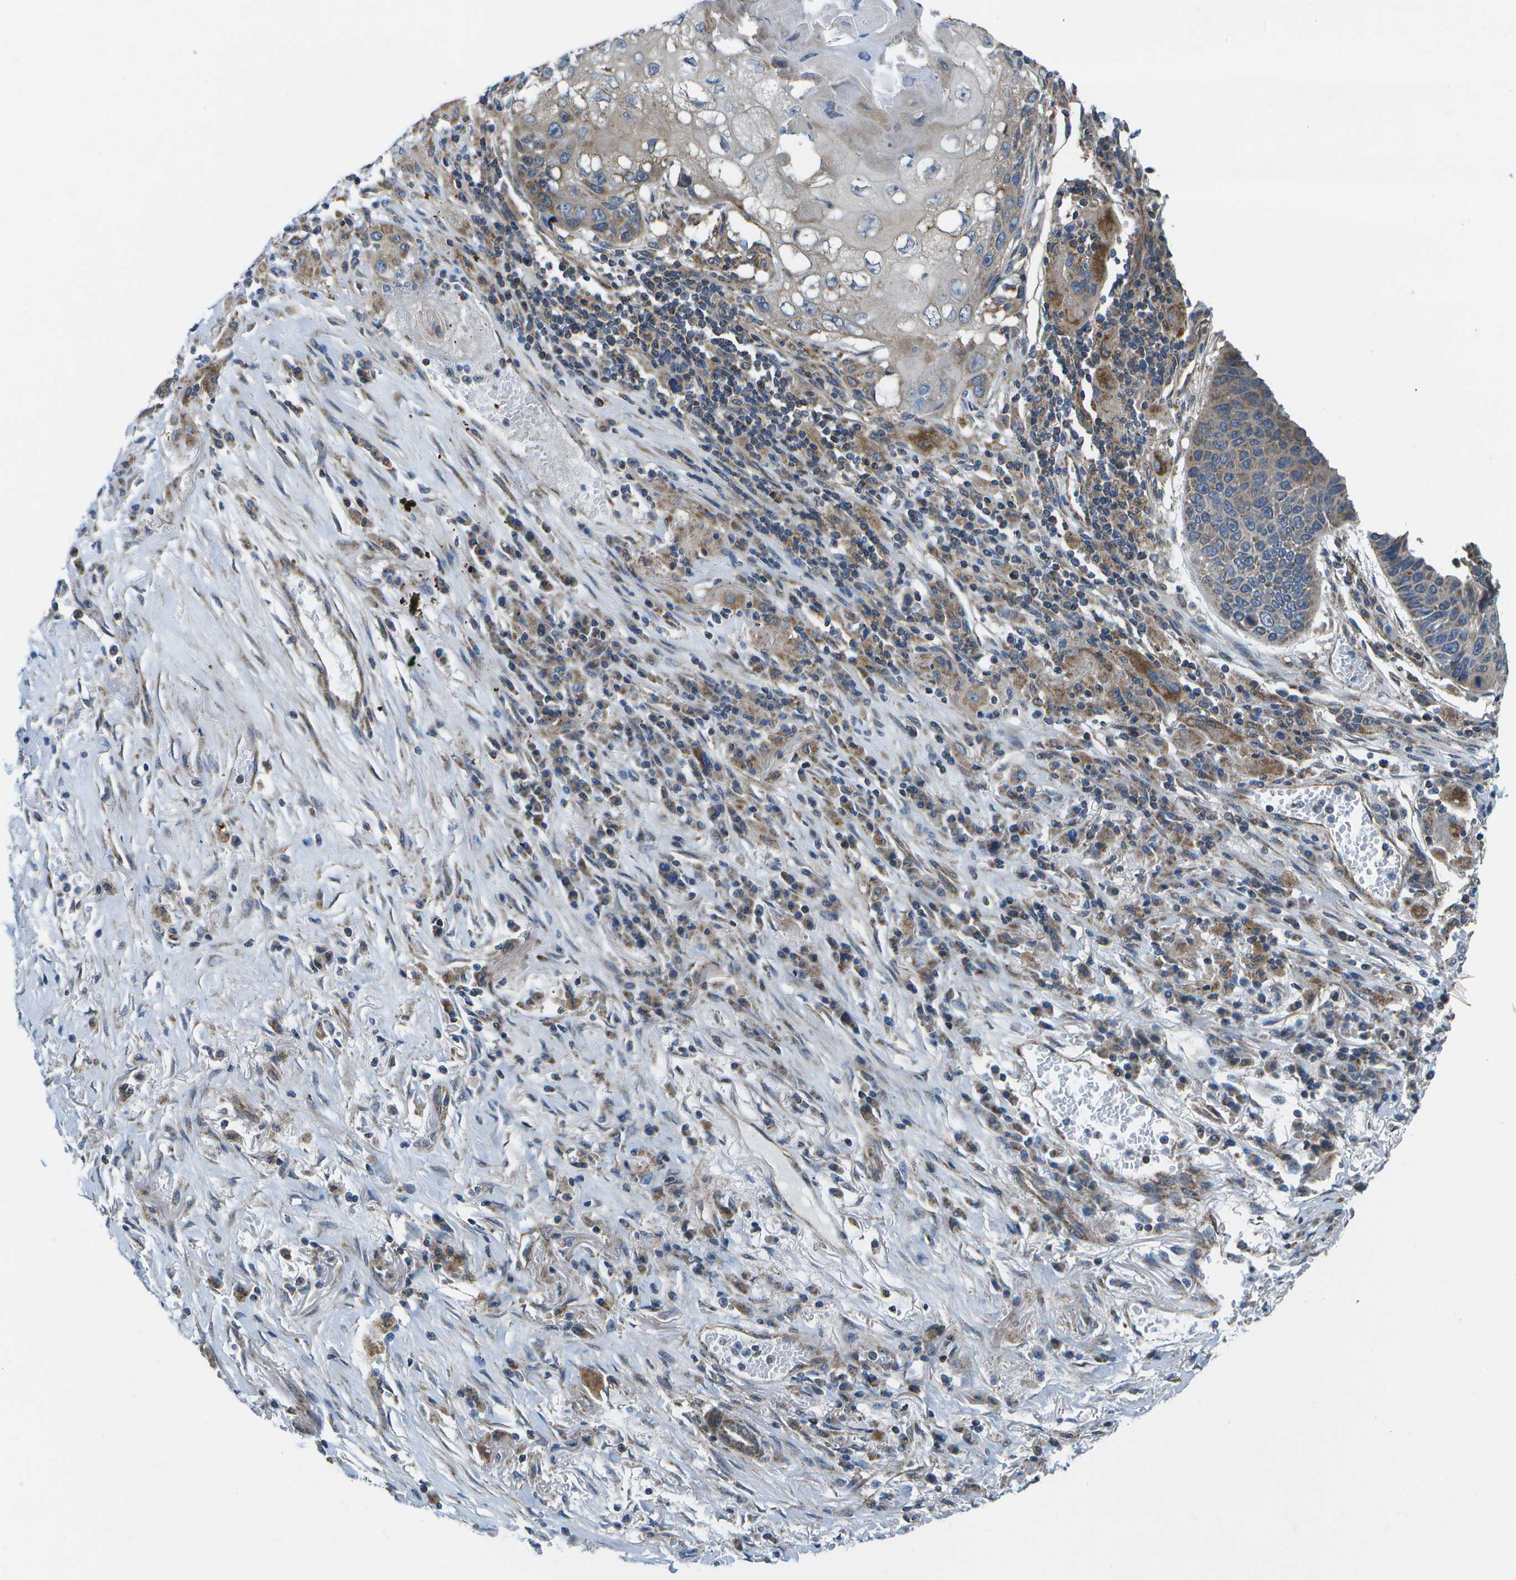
{"staining": {"intensity": "weak", "quantity": "<25%", "location": "cytoplasmic/membranous"}, "tissue": "lung cancer", "cell_type": "Tumor cells", "image_type": "cancer", "snomed": [{"axis": "morphology", "description": "Squamous cell carcinoma, NOS"}, {"axis": "topography", "description": "Lung"}], "caption": "Human lung squamous cell carcinoma stained for a protein using IHC shows no positivity in tumor cells.", "gene": "MVK", "patient": {"sex": "male", "age": 61}}